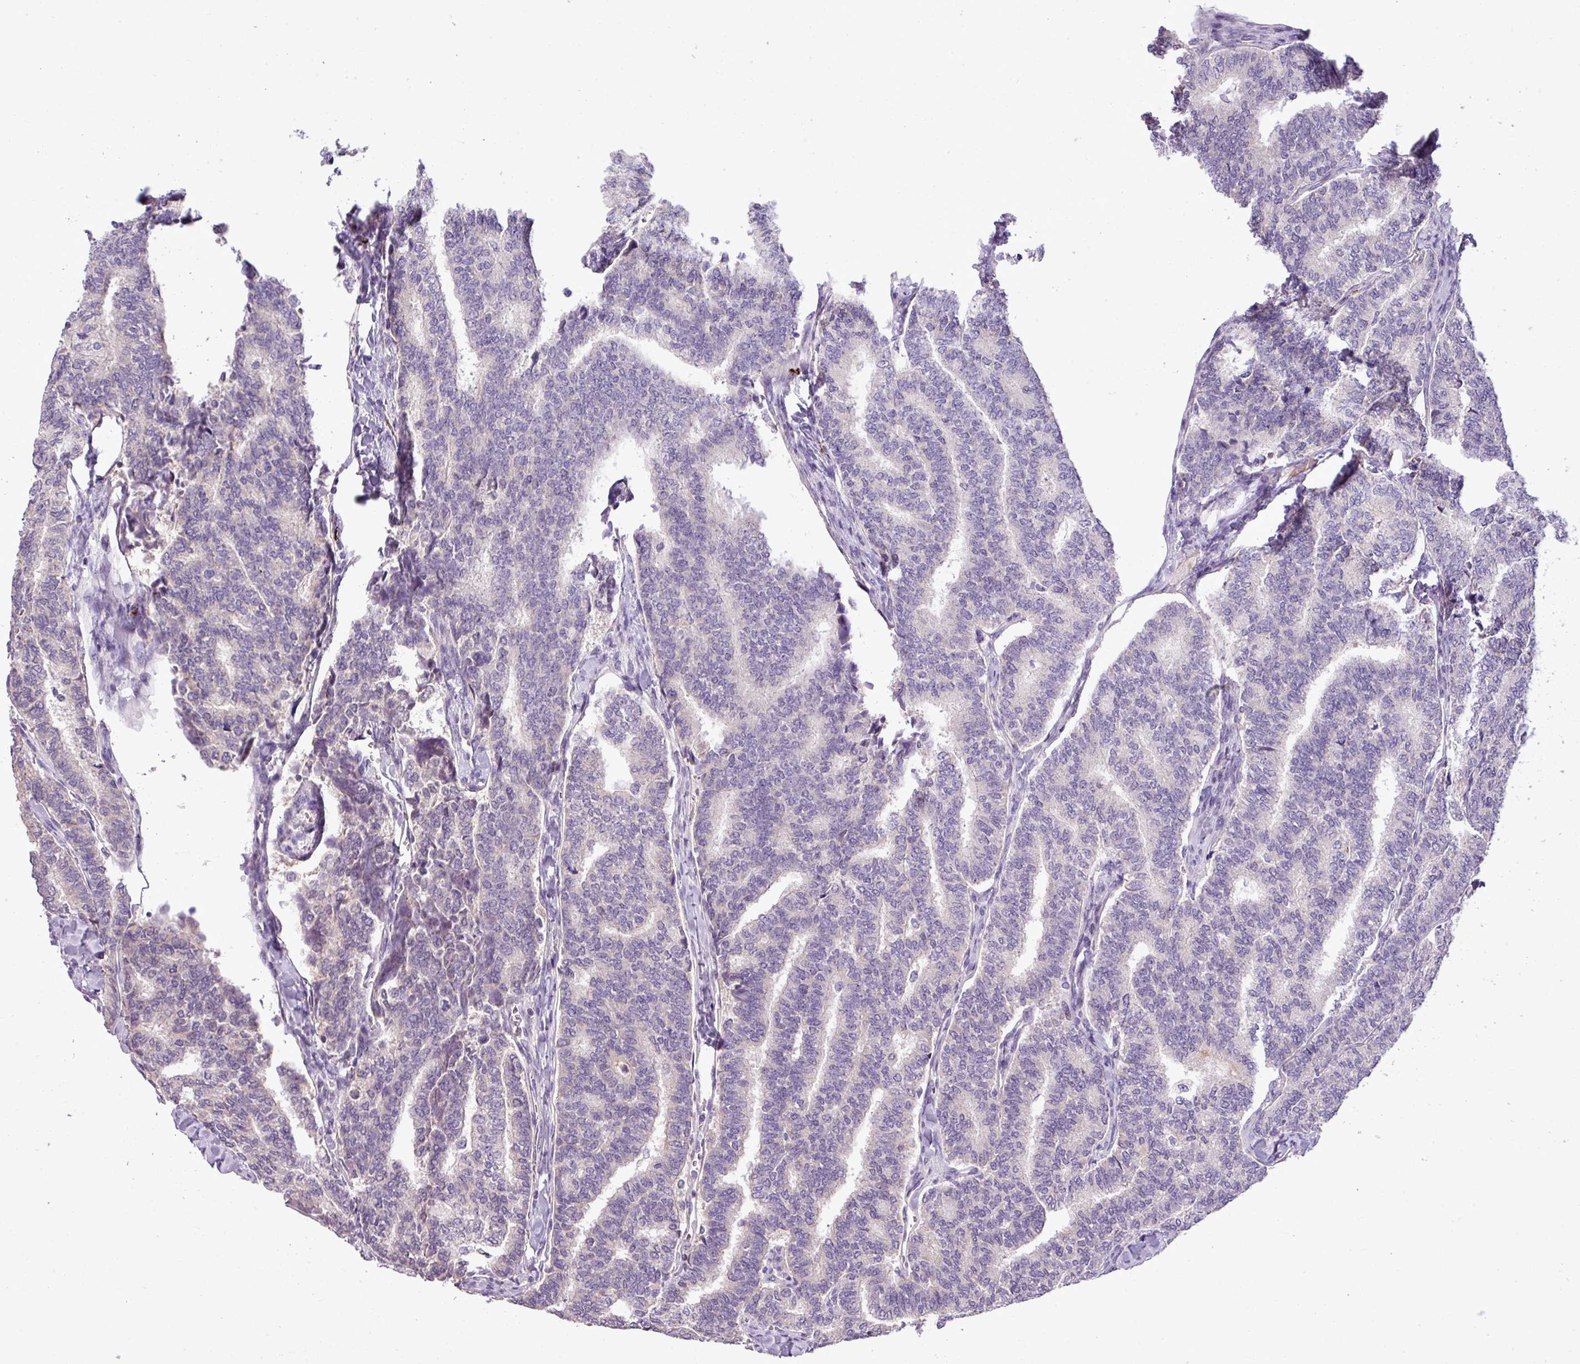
{"staining": {"intensity": "negative", "quantity": "none", "location": "none"}, "tissue": "thyroid cancer", "cell_type": "Tumor cells", "image_type": "cancer", "snomed": [{"axis": "morphology", "description": "Papillary adenocarcinoma, NOS"}, {"axis": "topography", "description": "Thyroid gland"}], "caption": "Protein analysis of thyroid cancer displays no significant expression in tumor cells.", "gene": "IL17A", "patient": {"sex": "female", "age": 35}}